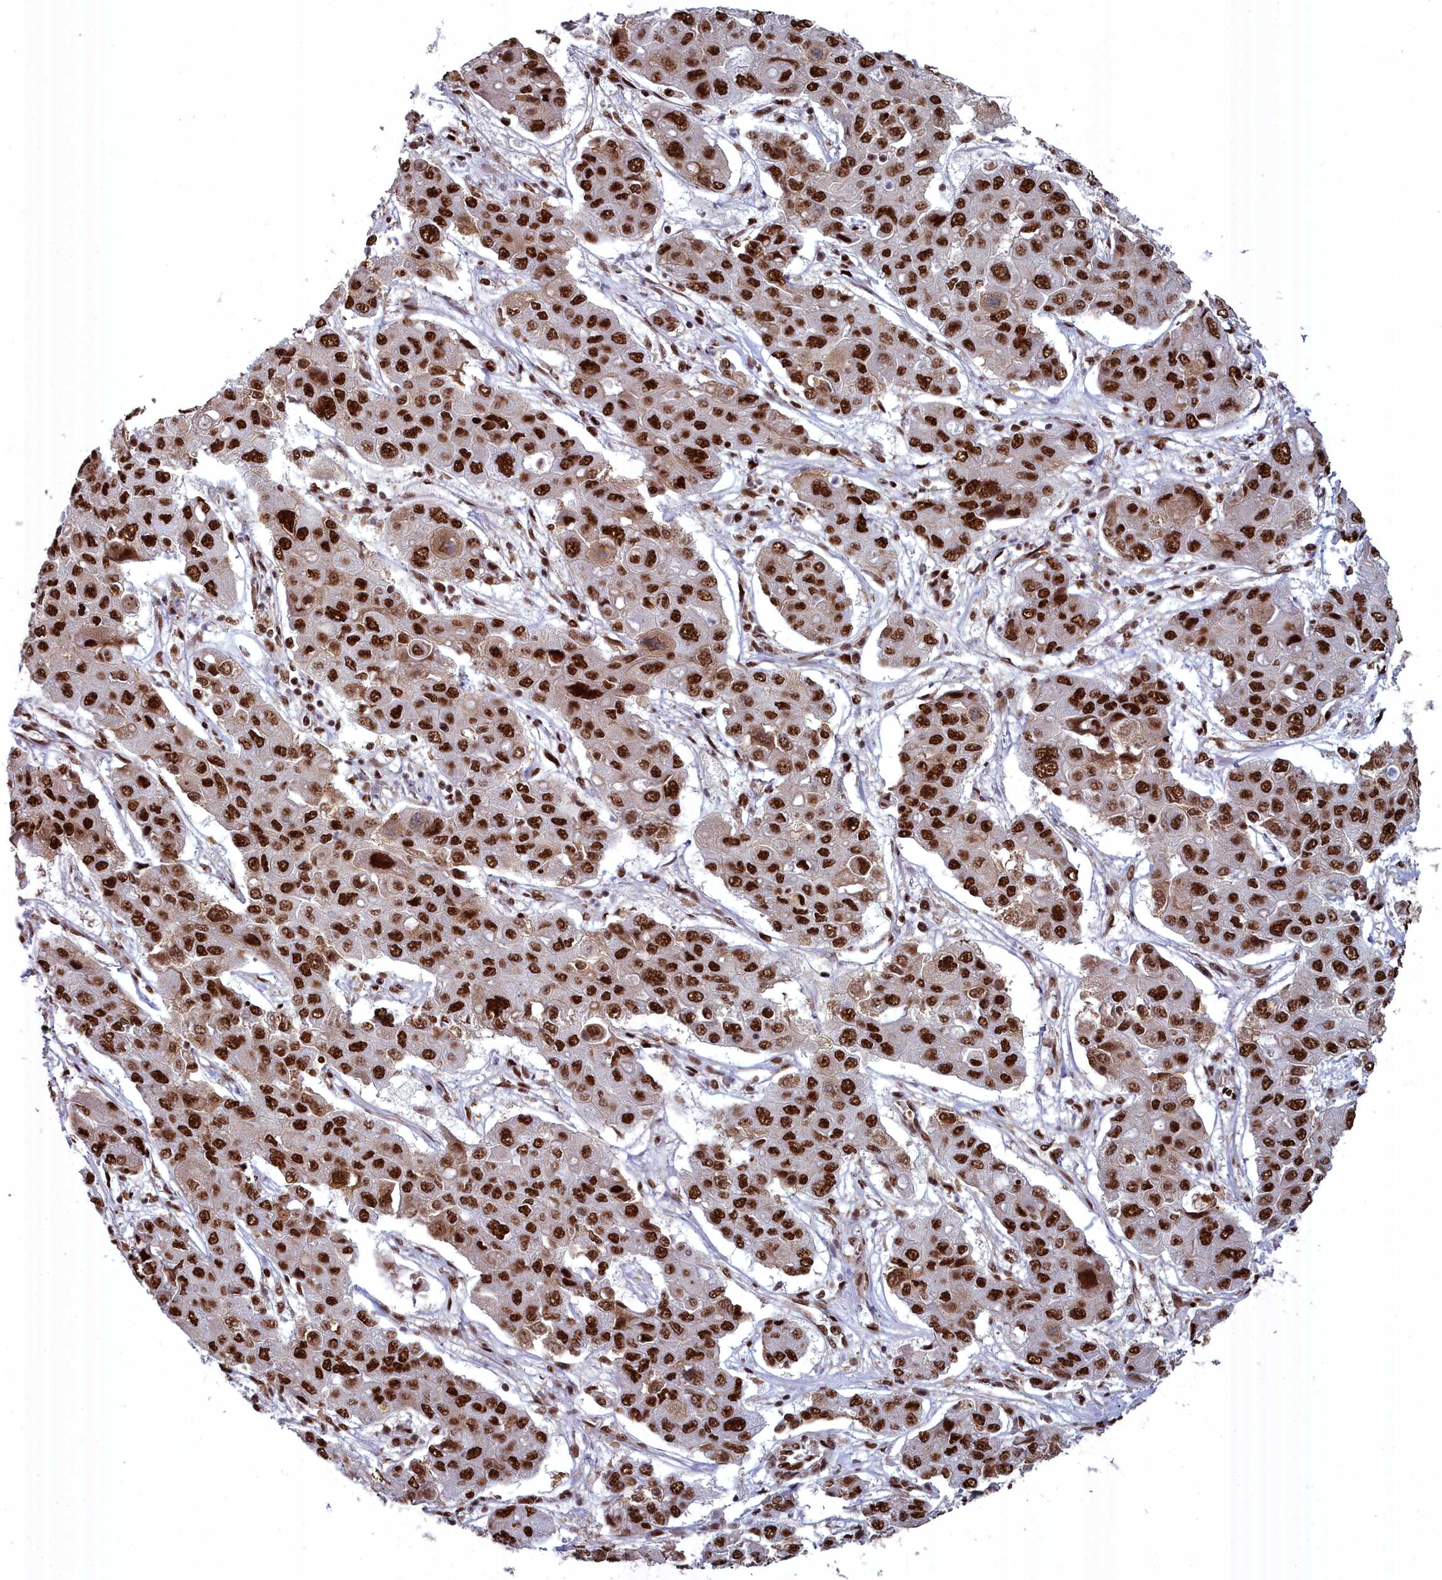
{"staining": {"intensity": "strong", "quantity": ">75%", "location": "nuclear"}, "tissue": "liver cancer", "cell_type": "Tumor cells", "image_type": "cancer", "snomed": [{"axis": "morphology", "description": "Cholangiocarcinoma"}, {"axis": "topography", "description": "Liver"}], "caption": "Strong nuclear staining for a protein is identified in about >75% of tumor cells of cholangiocarcinoma (liver) using immunohistochemistry (IHC).", "gene": "SF3B3", "patient": {"sex": "male", "age": 67}}